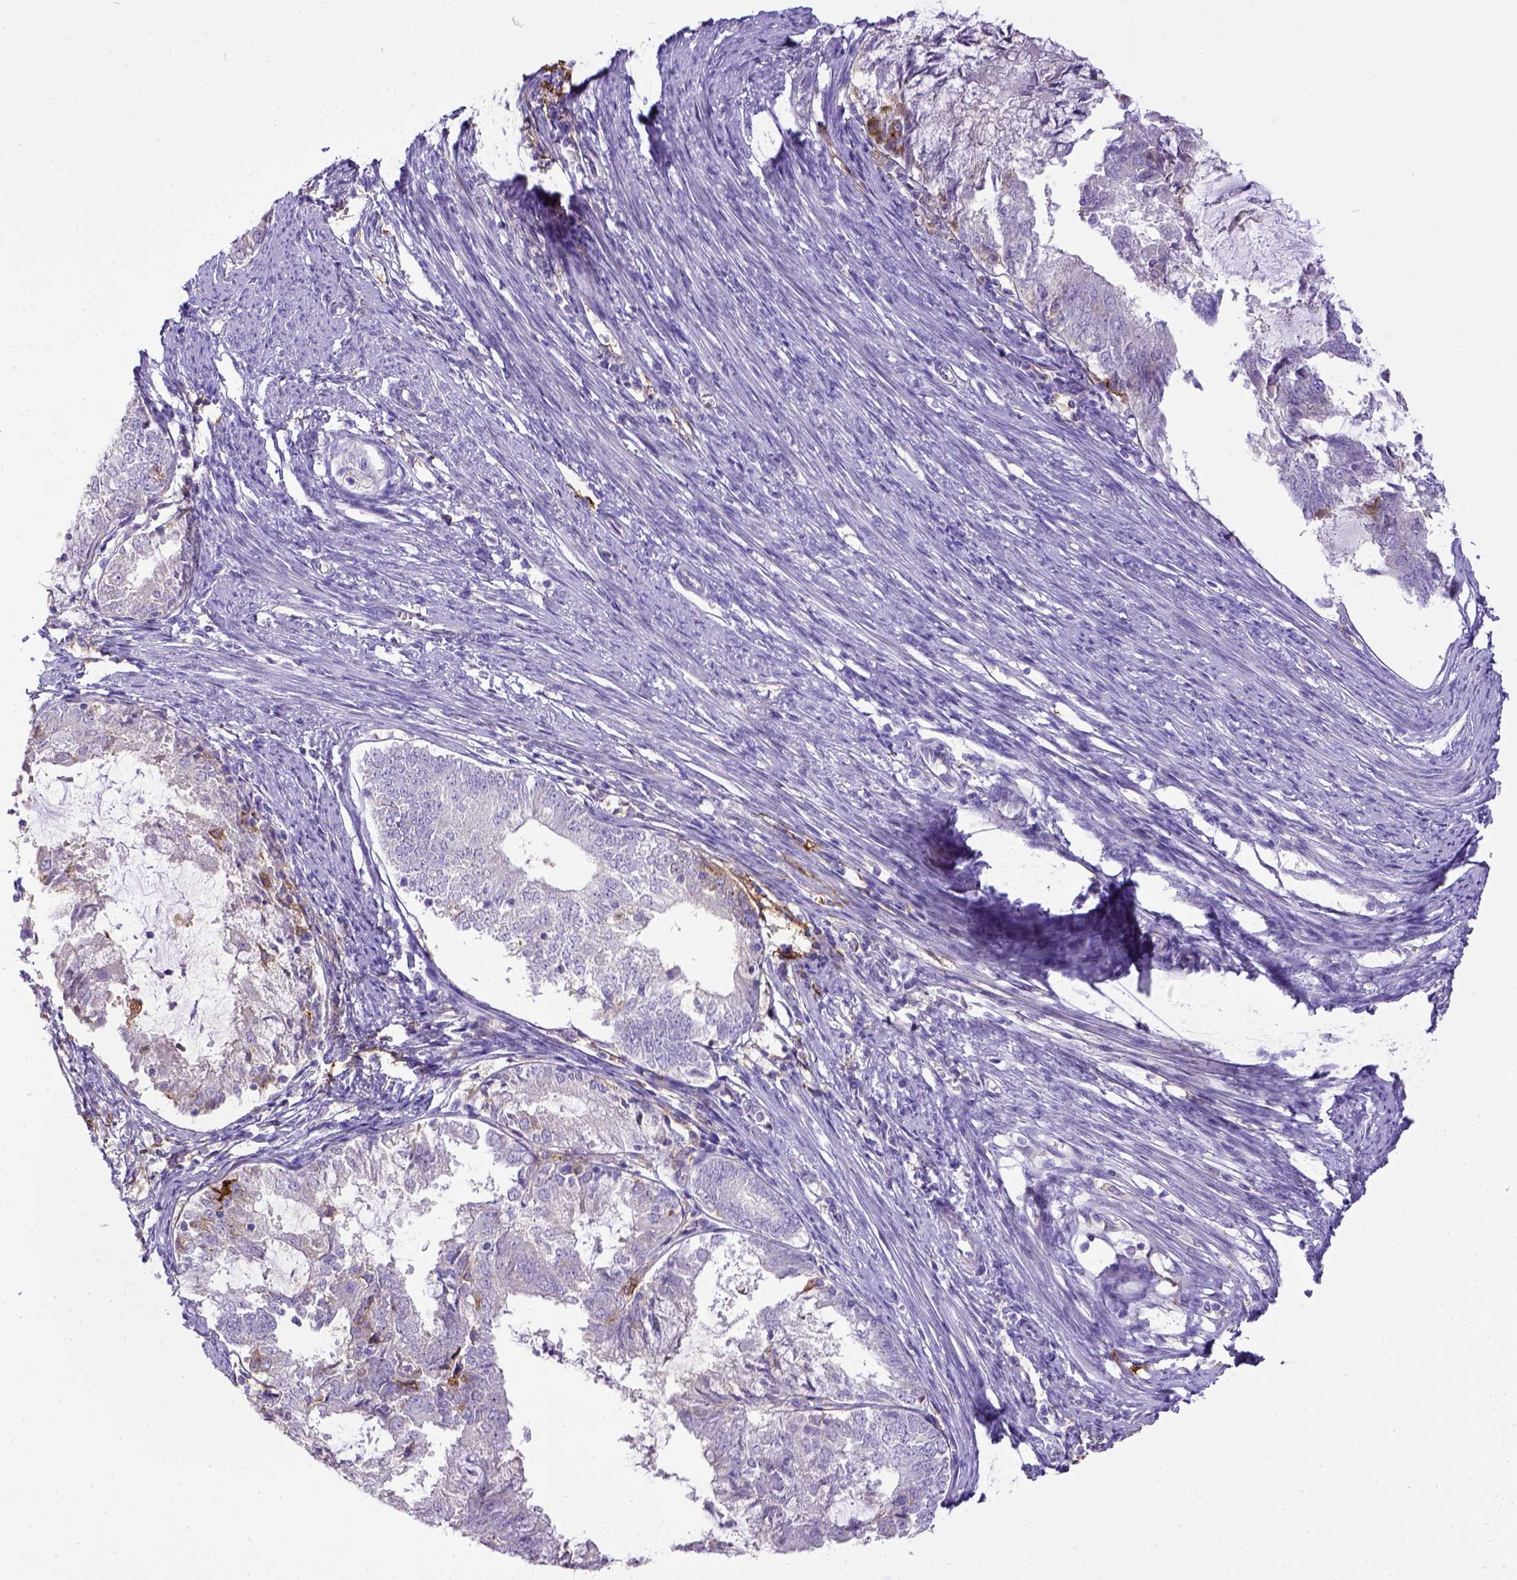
{"staining": {"intensity": "negative", "quantity": "none", "location": "none"}, "tissue": "endometrial cancer", "cell_type": "Tumor cells", "image_type": "cancer", "snomed": [{"axis": "morphology", "description": "Adenocarcinoma, NOS"}, {"axis": "topography", "description": "Endometrium"}], "caption": "Immunohistochemistry photomicrograph of endometrial cancer stained for a protein (brown), which demonstrates no expression in tumor cells.", "gene": "CD40", "patient": {"sex": "female", "age": 57}}